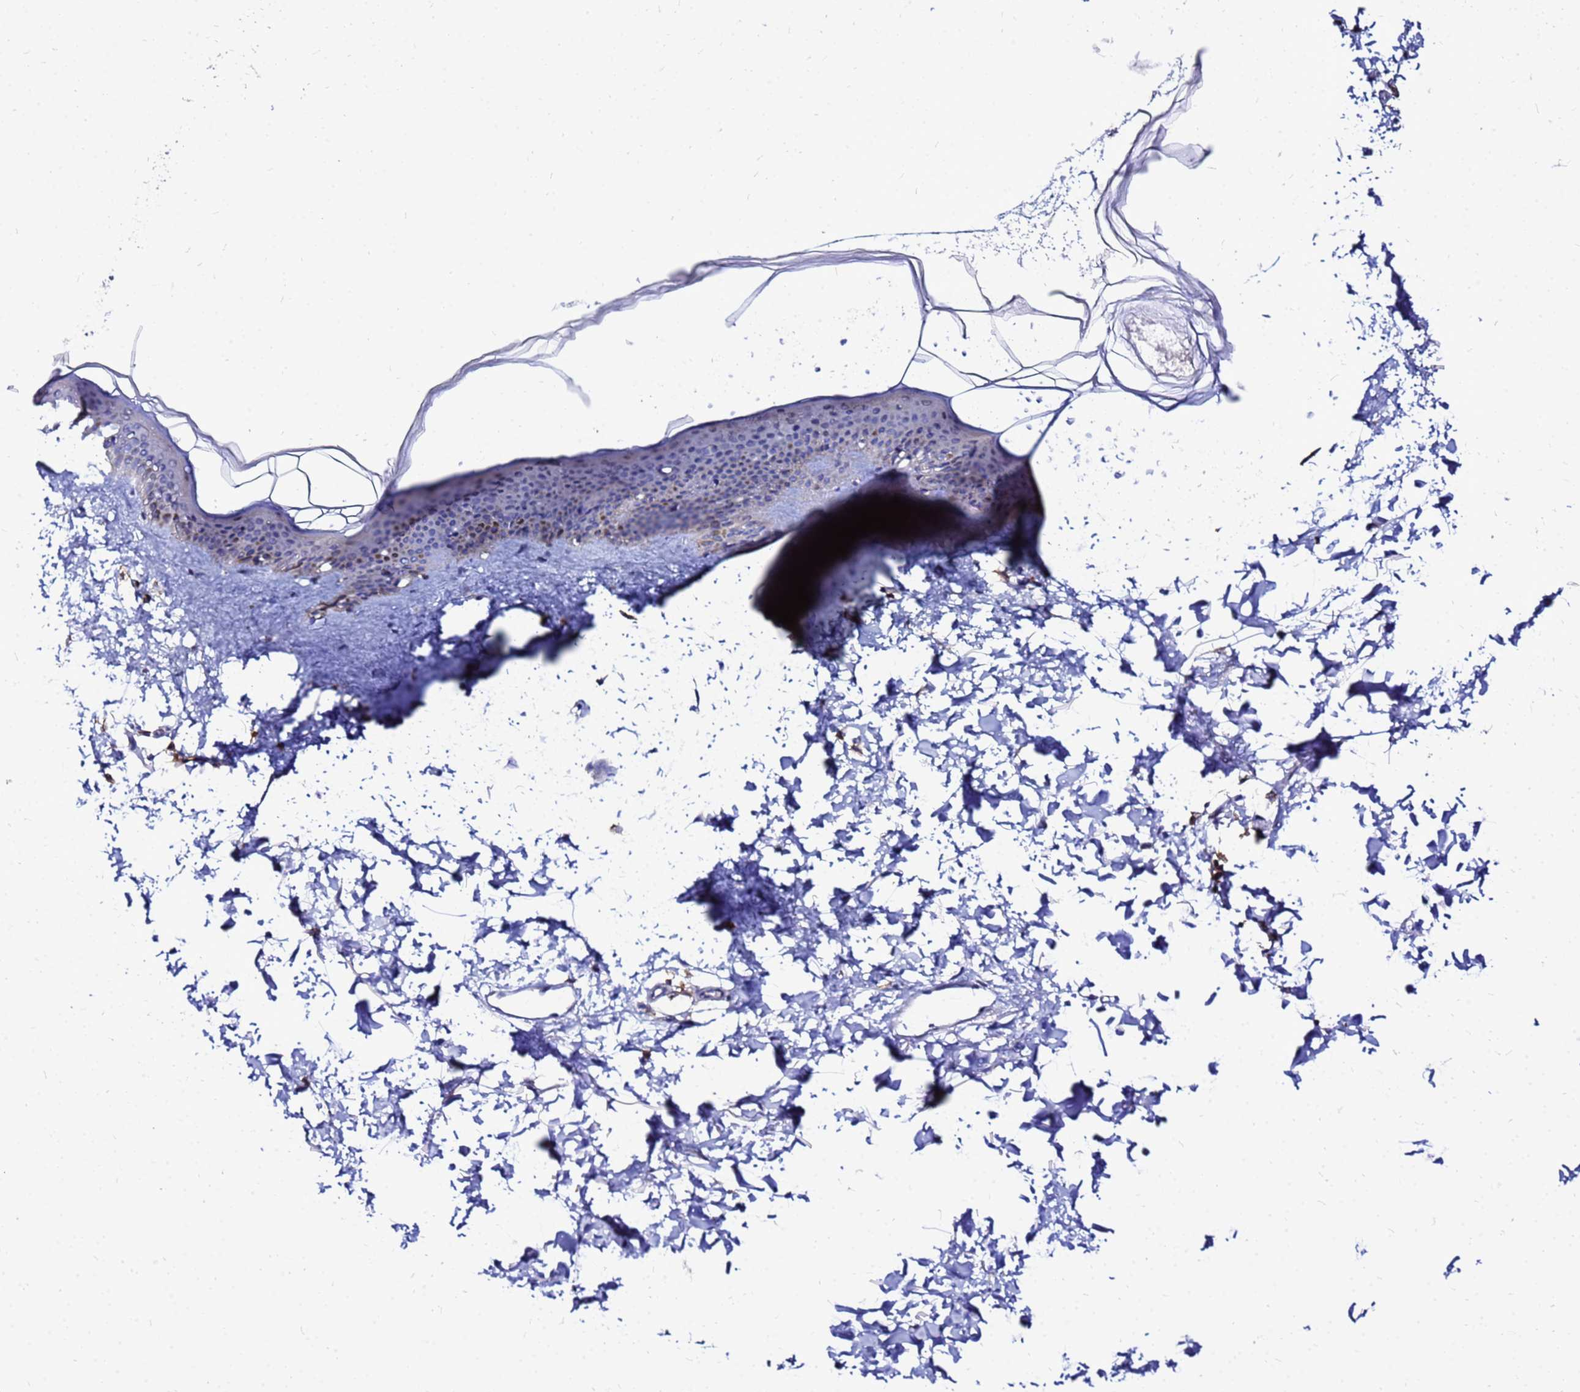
{"staining": {"intensity": "weak", "quantity": "<25%", "location": "cytoplasmic/membranous"}, "tissue": "skin", "cell_type": "Fibroblasts", "image_type": "normal", "snomed": [{"axis": "morphology", "description": "Normal tissue, NOS"}, {"axis": "topography", "description": "Skin"}], "caption": "Fibroblasts show no significant protein positivity in benign skin. (DAB immunohistochemistry (IHC) visualized using brightfield microscopy, high magnification).", "gene": "DBNDD2", "patient": {"sex": "female", "age": 58}}